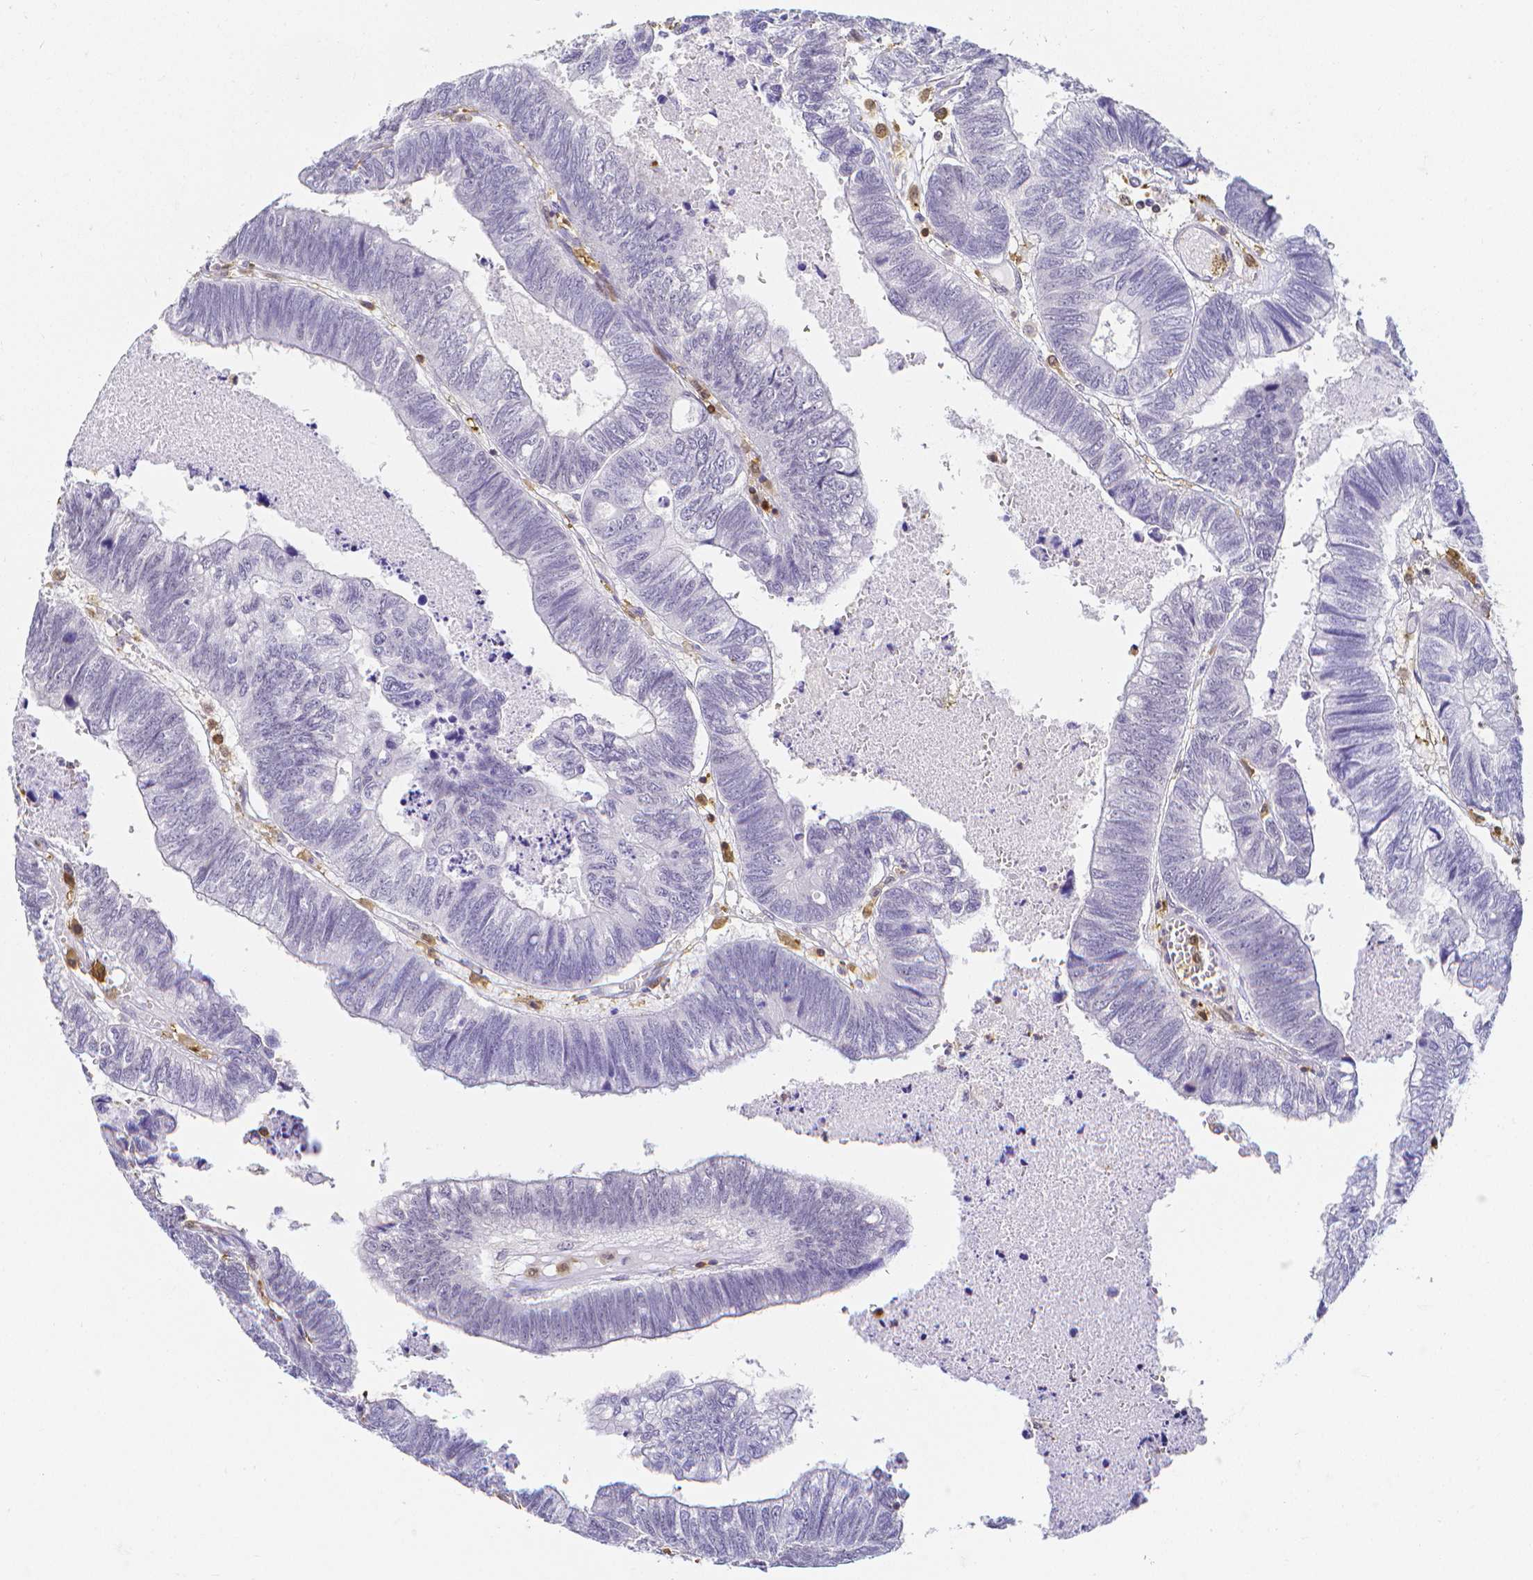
{"staining": {"intensity": "negative", "quantity": "none", "location": "none"}, "tissue": "colorectal cancer", "cell_type": "Tumor cells", "image_type": "cancer", "snomed": [{"axis": "morphology", "description": "Adenocarcinoma, NOS"}, {"axis": "topography", "description": "Colon"}], "caption": "Tumor cells show no significant protein expression in adenocarcinoma (colorectal).", "gene": "COTL1", "patient": {"sex": "male", "age": 62}}